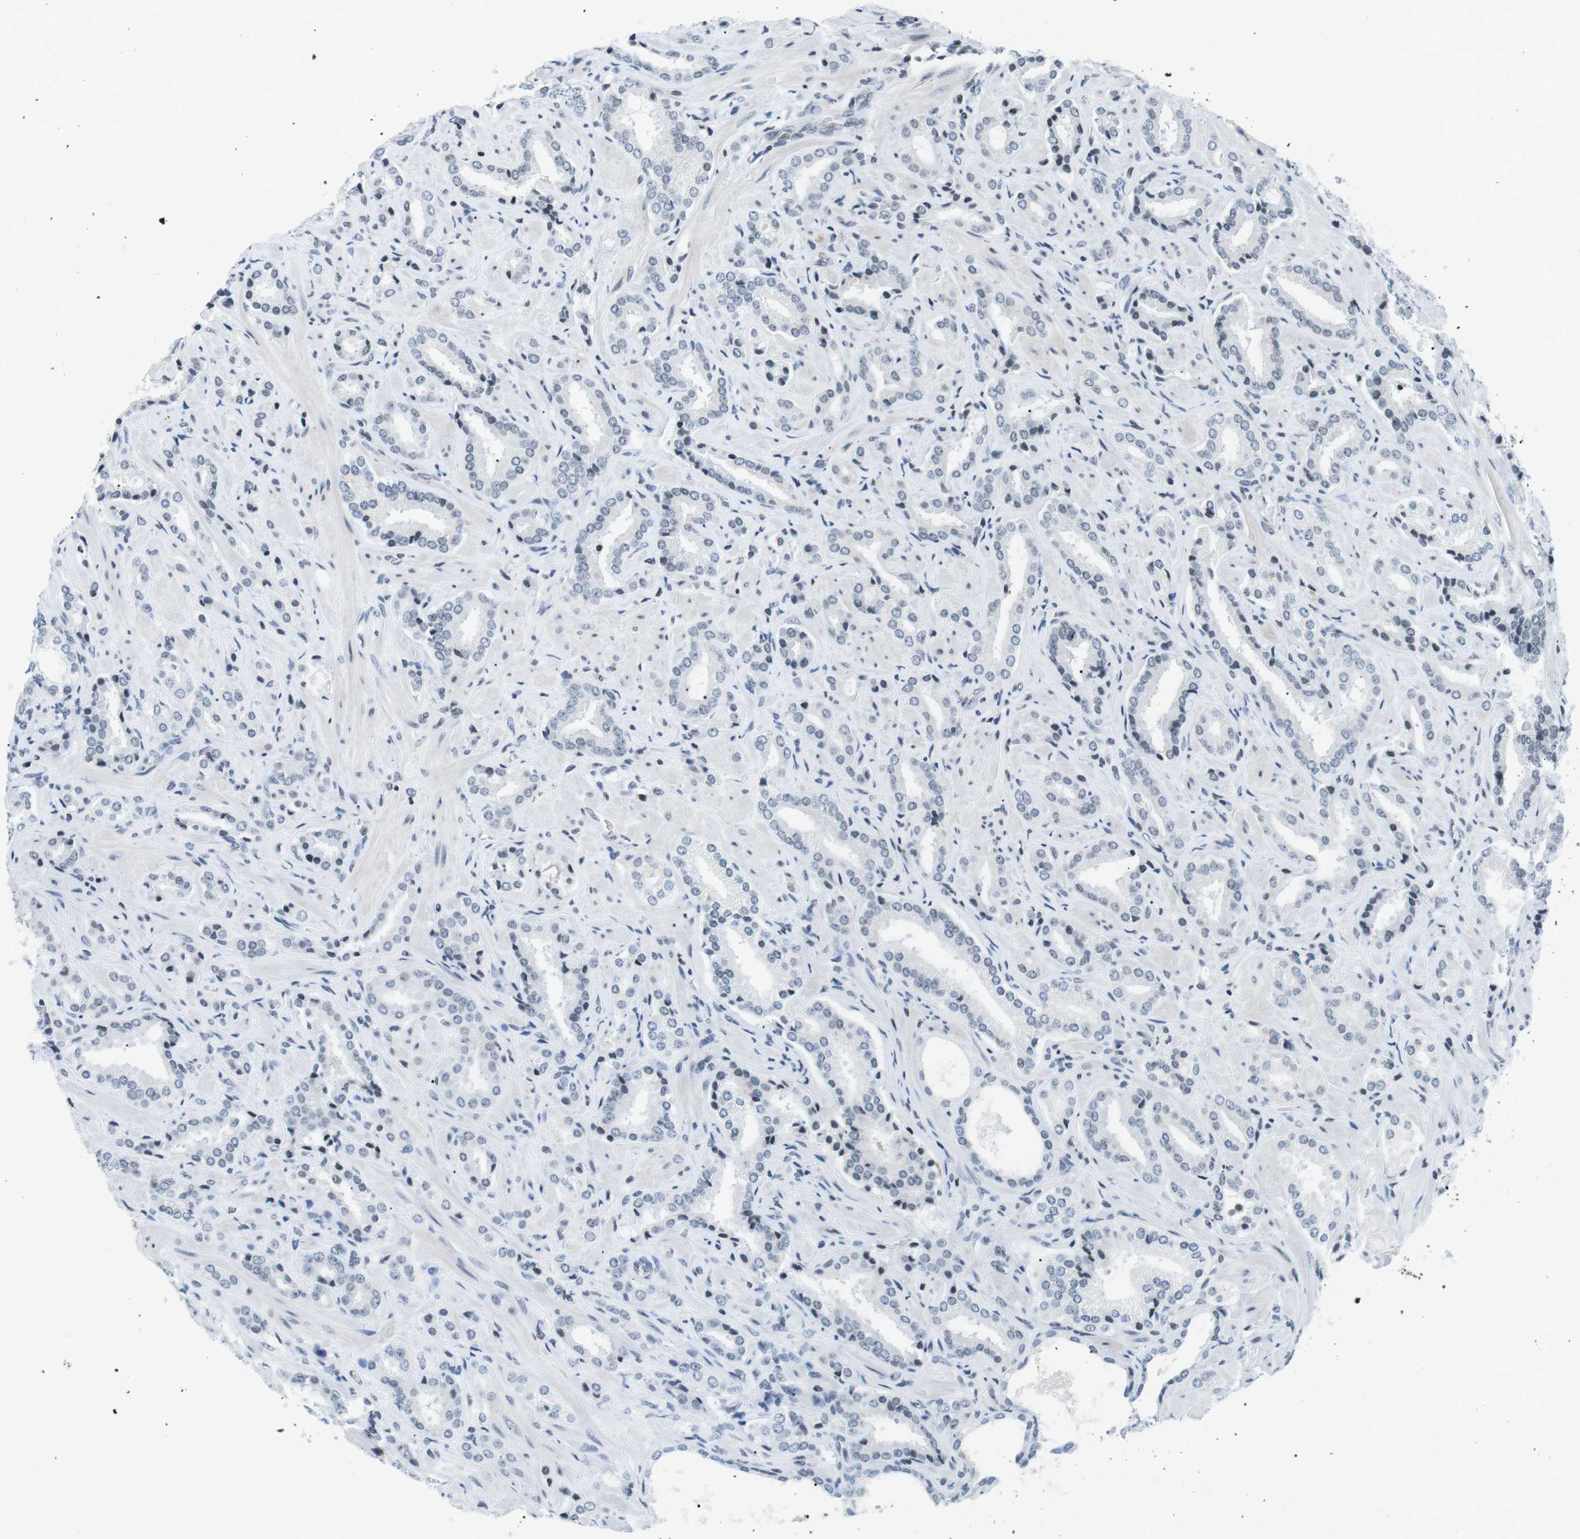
{"staining": {"intensity": "negative", "quantity": "none", "location": "none"}, "tissue": "prostate cancer", "cell_type": "Tumor cells", "image_type": "cancer", "snomed": [{"axis": "morphology", "description": "Adenocarcinoma, High grade"}, {"axis": "topography", "description": "Prostate"}], "caption": "Adenocarcinoma (high-grade) (prostate) was stained to show a protein in brown. There is no significant expression in tumor cells.", "gene": "E2F2", "patient": {"sex": "male", "age": 64}}